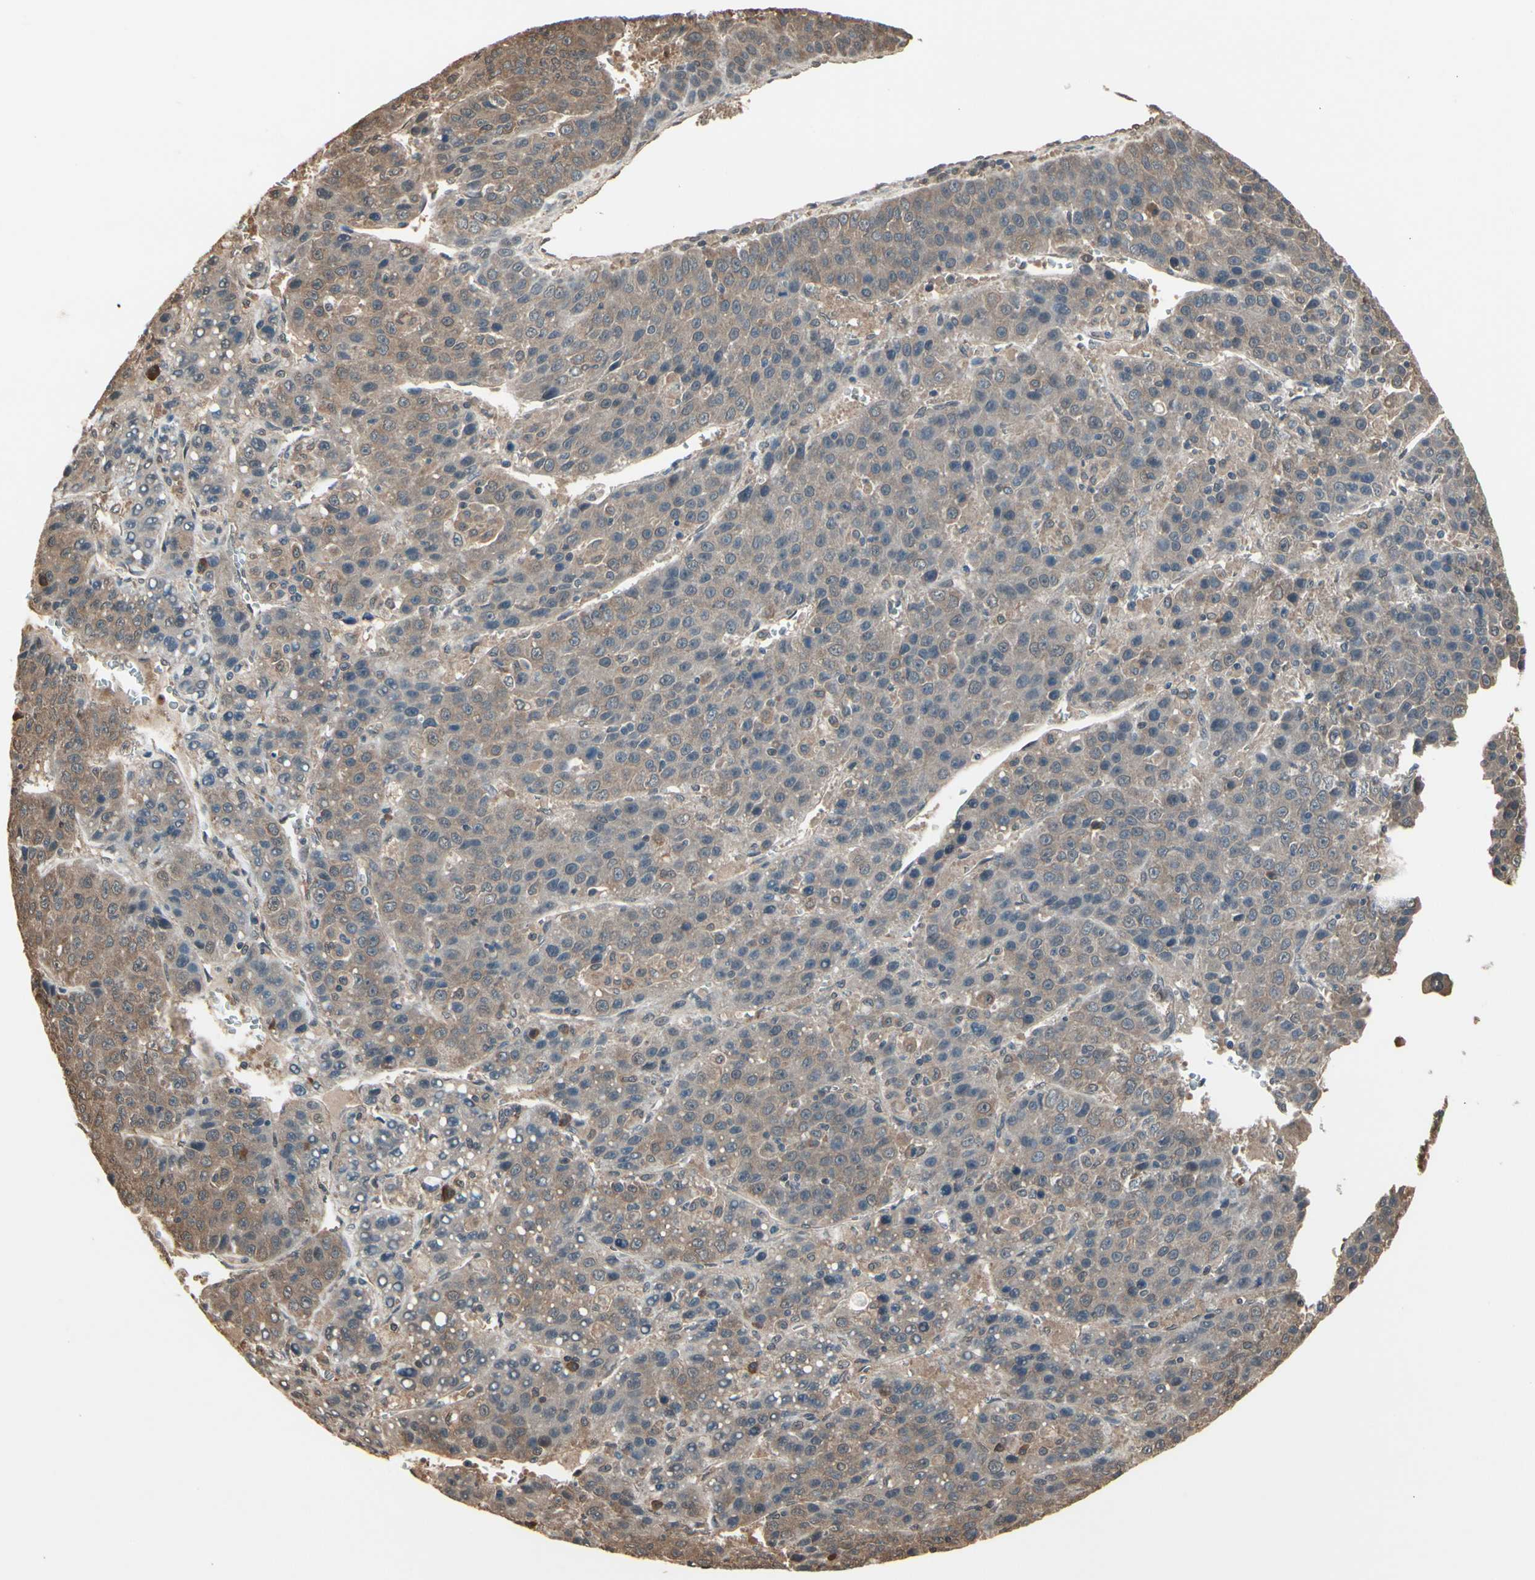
{"staining": {"intensity": "weak", "quantity": ">75%", "location": "cytoplasmic/membranous"}, "tissue": "liver cancer", "cell_type": "Tumor cells", "image_type": "cancer", "snomed": [{"axis": "morphology", "description": "Carcinoma, Hepatocellular, NOS"}, {"axis": "topography", "description": "Liver"}], "caption": "Immunohistochemistry of liver hepatocellular carcinoma displays low levels of weak cytoplasmic/membranous positivity in approximately >75% of tumor cells.", "gene": "PNPLA7", "patient": {"sex": "female", "age": 53}}